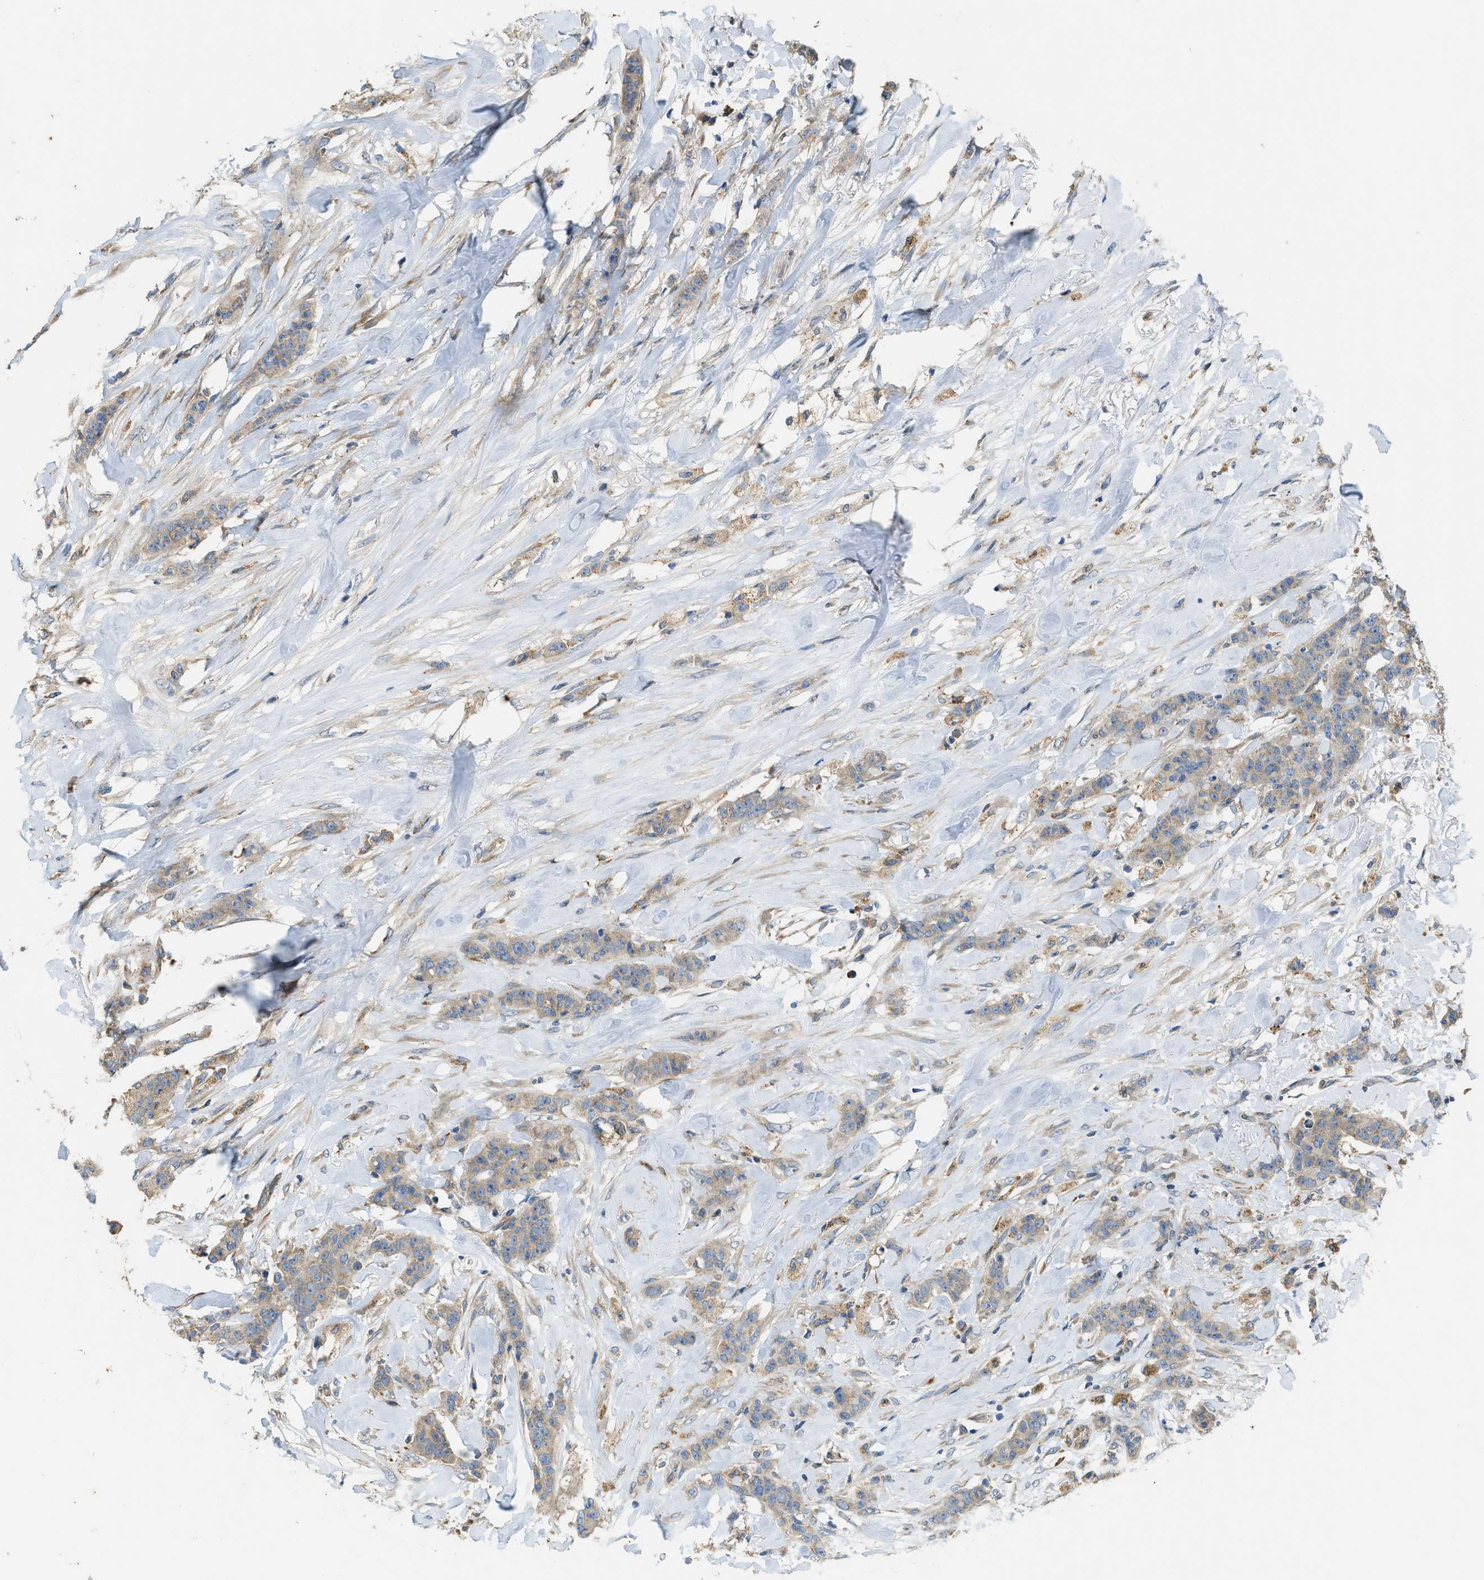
{"staining": {"intensity": "weak", "quantity": ">75%", "location": "cytoplasmic/membranous"}, "tissue": "breast cancer", "cell_type": "Tumor cells", "image_type": "cancer", "snomed": [{"axis": "morphology", "description": "Normal tissue, NOS"}, {"axis": "morphology", "description": "Duct carcinoma"}, {"axis": "topography", "description": "Breast"}], "caption": "High-power microscopy captured an immunohistochemistry (IHC) image of breast intraductal carcinoma, revealing weak cytoplasmic/membranous expression in approximately >75% of tumor cells.", "gene": "TMEM68", "patient": {"sex": "female", "age": 40}}